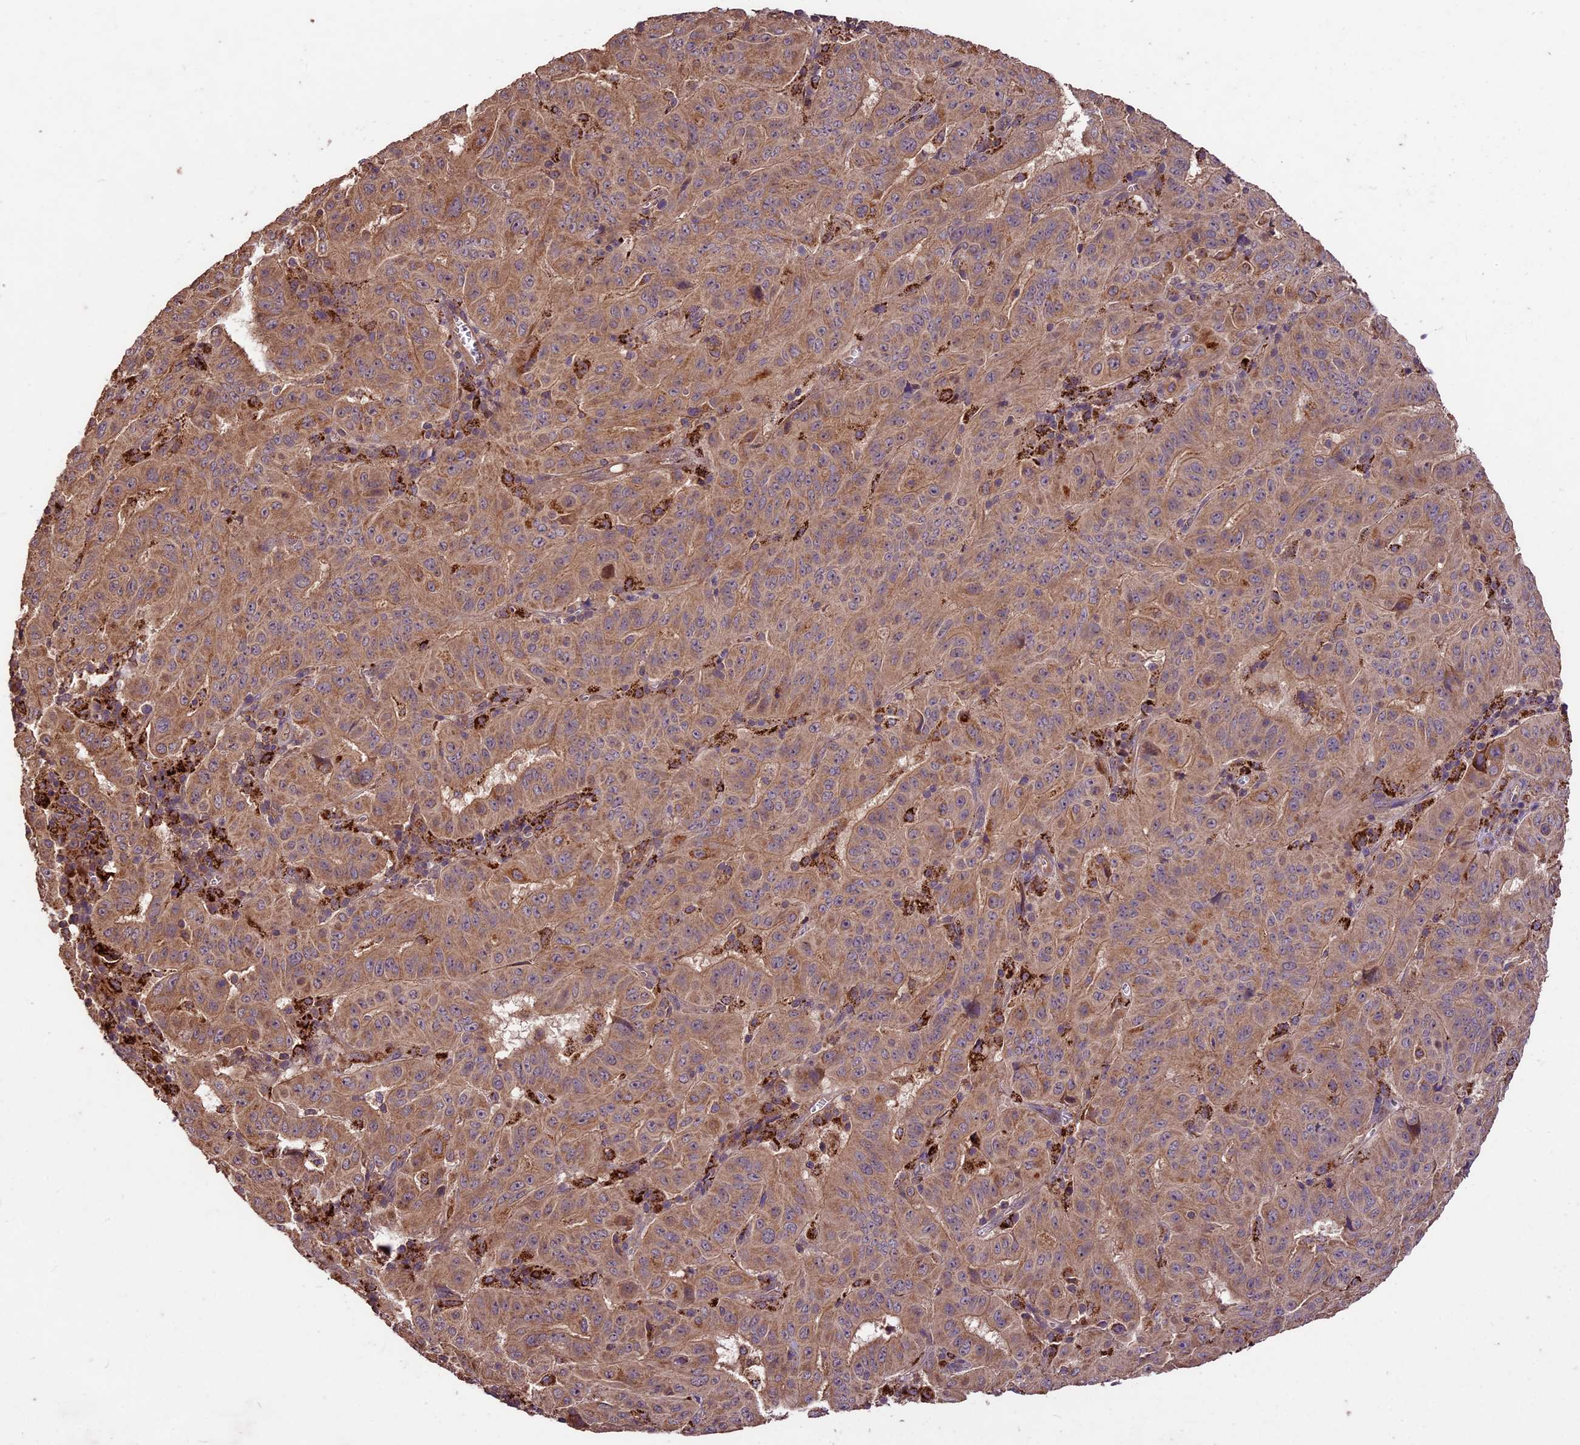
{"staining": {"intensity": "moderate", "quantity": ">75%", "location": "cytoplasmic/membranous"}, "tissue": "pancreatic cancer", "cell_type": "Tumor cells", "image_type": "cancer", "snomed": [{"axis": "morphology", "description": "Adenocarcinoma, NOS"}, {"axis": "topography", "description": "Pancreas"}], "caption": "Moderate cytoplasmic/membranous expression is appreciated in approximately >75% of tumor cells in pancreatic cancer. The protein of interest is shown in brown color, while the nuclei are stained blue.", "gene": "CRLF1", "patient": {"sex": "male", "age": 63}}